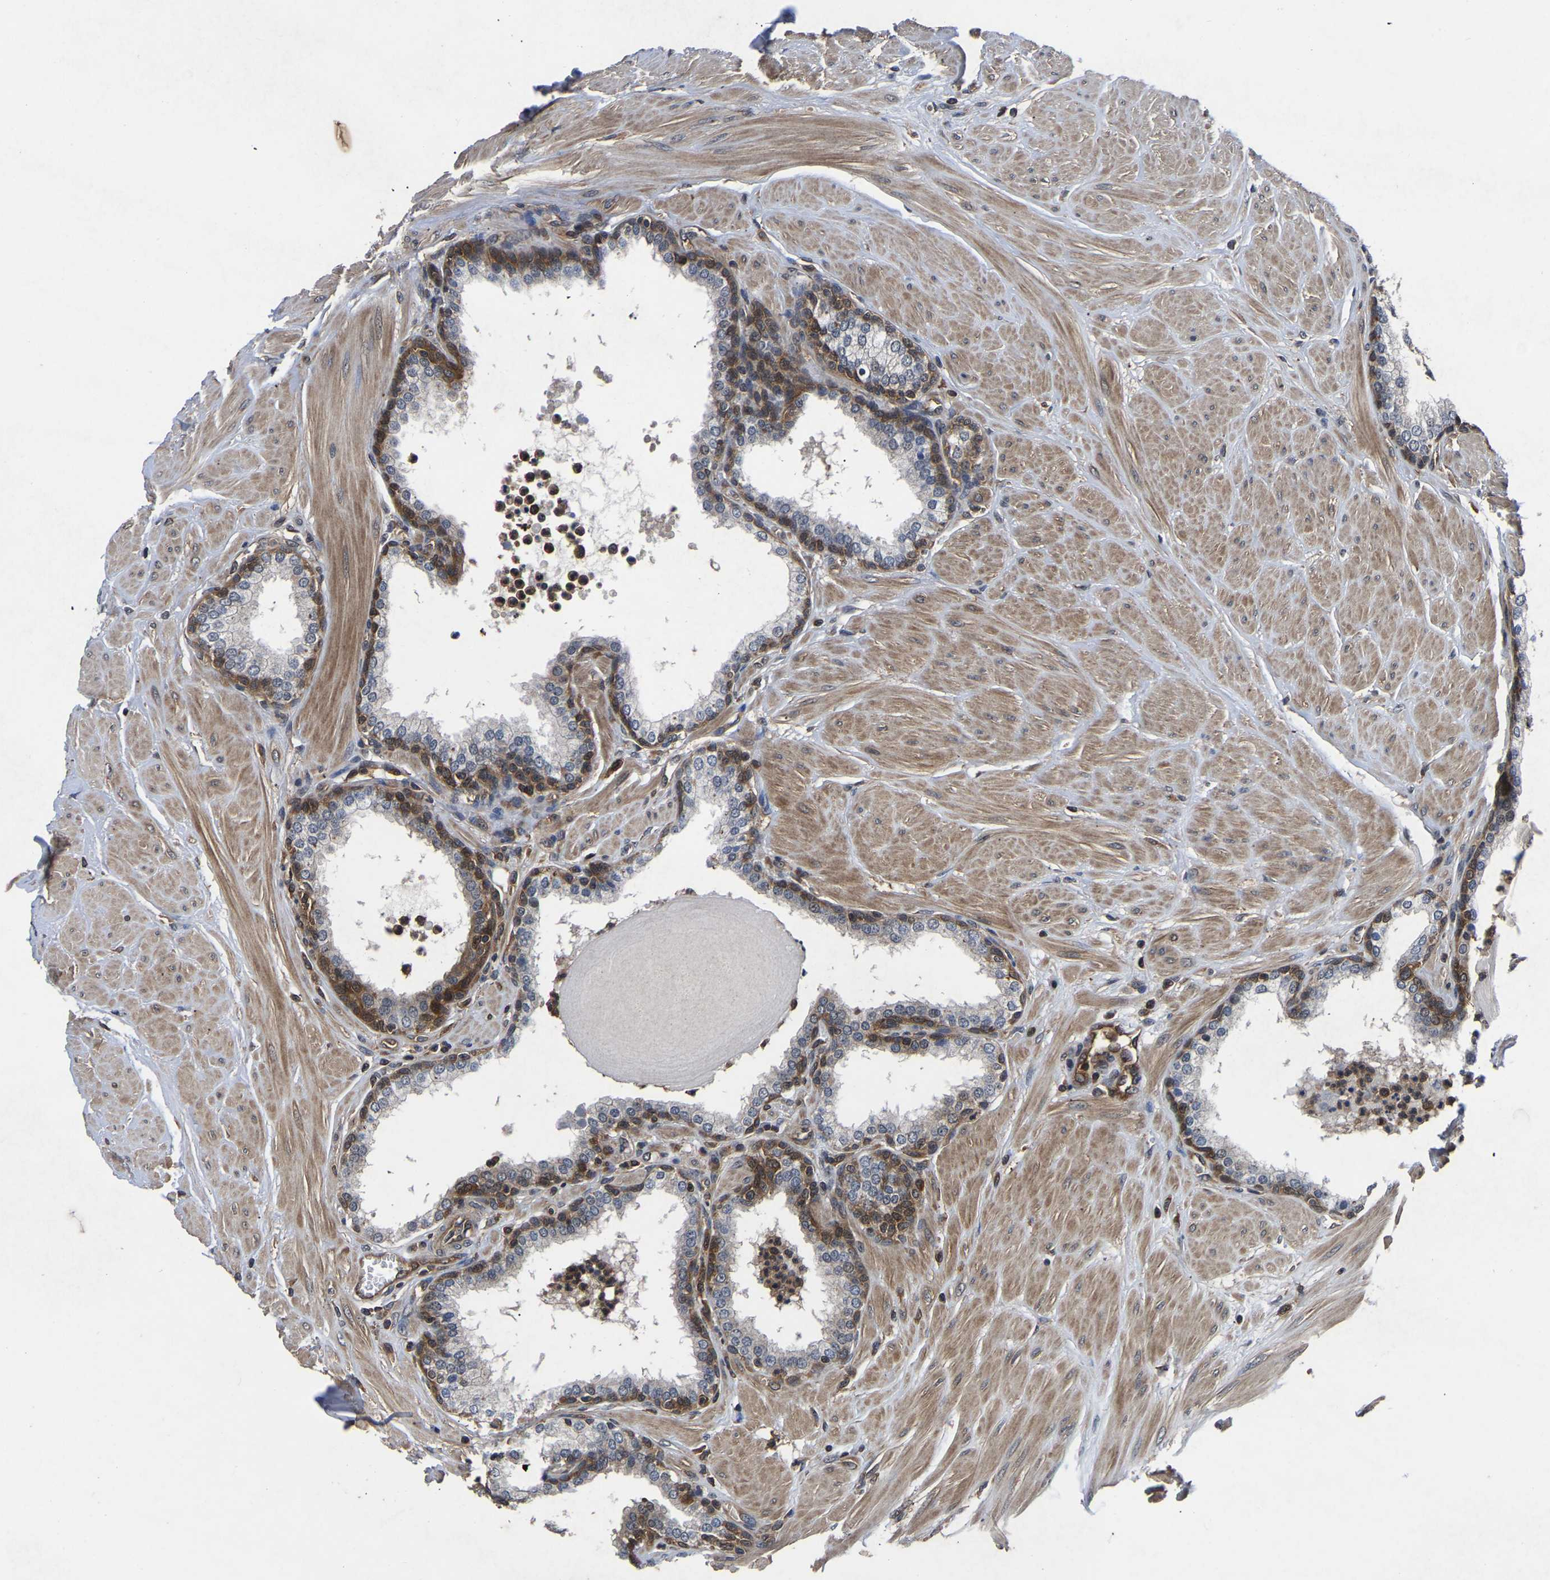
{"staining": {"intensity": "moderate", "quantity": ">75%", "location": "cytoplasmic/membranous"}, "tissue": "prostate", "cell_type": "Glandular cells", "image_type": "normal", "snomed": [{"axis": "morphology", "description": "Normal tissue, NOS"}, {"axis": "topography", "description": "Prostate"}], "caption": "This image demonstrates unremarkable prostate stained with IHC to label a protein in brown. The cytoplasmic/membranous of glandular cells show moderate positivity for the protein. Nuclei are counter-stained blue.", "gene": "FGD5", "patient": {"sex": "male", "age": 51}}